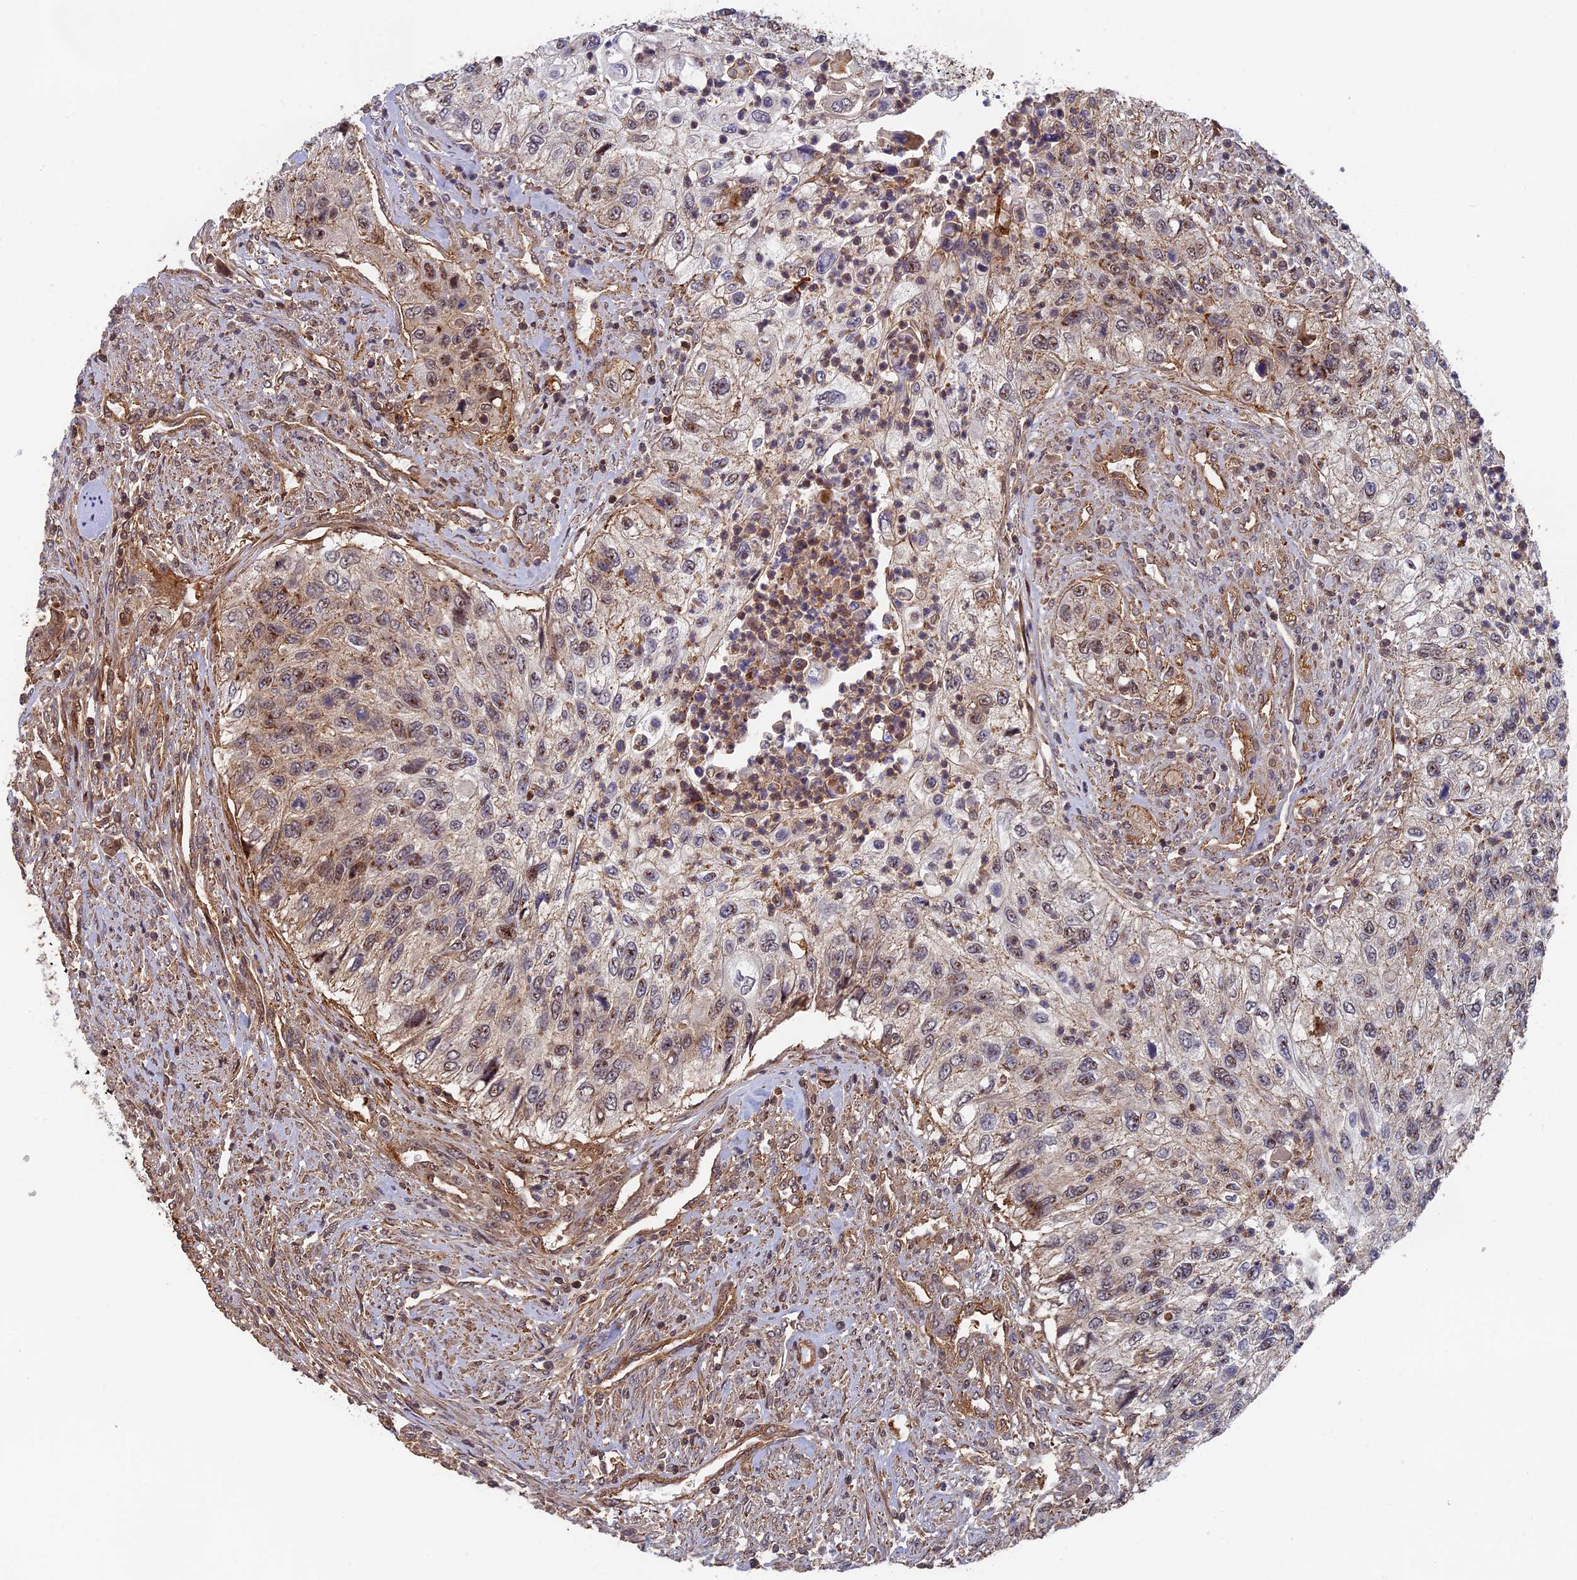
{"staining": {"intensity": "weak", "quantity": "<25%", "location": "cytoplasmic/membranous"}, "tissue": "urothelial cancer", "cell_type": "Tumor cells", "image_type": "cancer", "snomed": [{"axis": "morphology", "description": "Urothelial carcinoma, High grade"}, {"axis": "topography", "description": "Urinary bladder"}], "caption": "Tumor cells are negative for protein expression in human urothelial carcinoma (high-grade).", "gene": "OSBPL1A", "patient": {"sex": "female", "age": 60}}